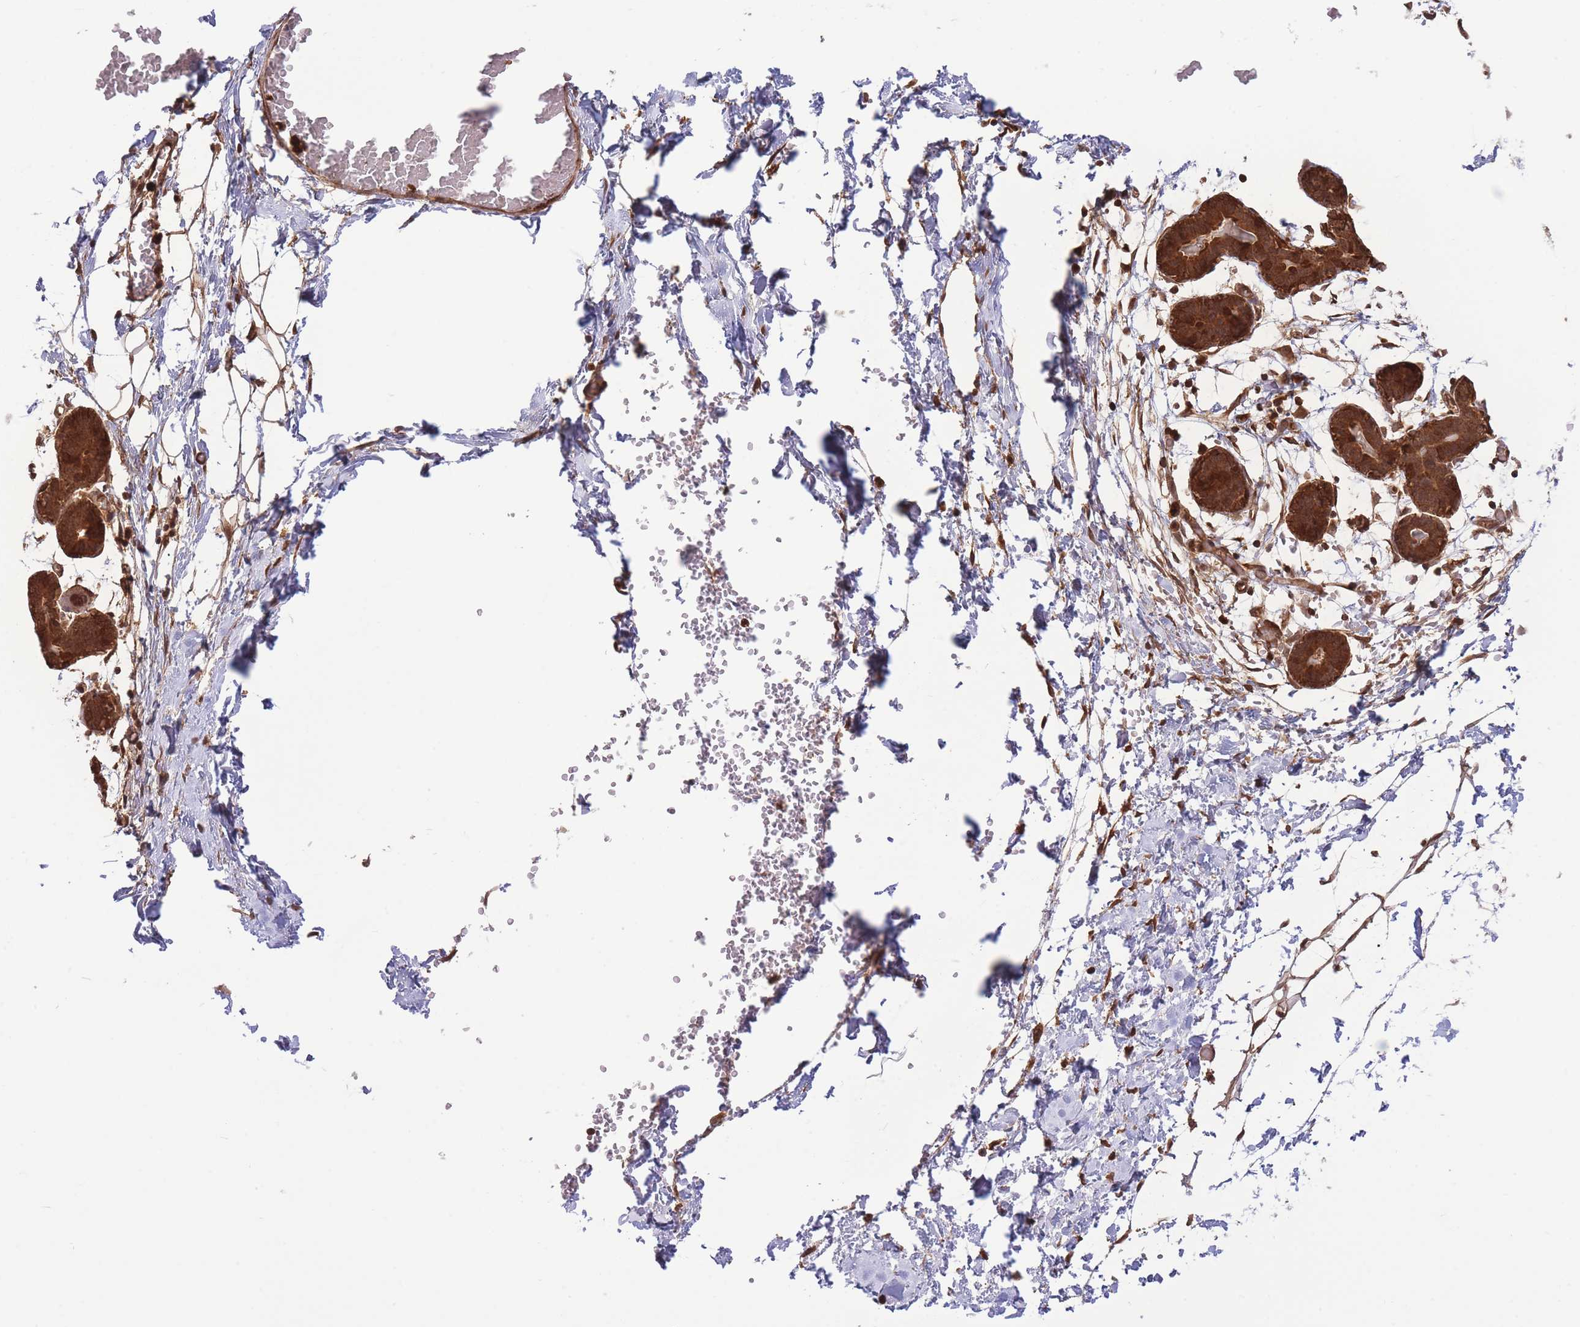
{"staining": {"intensity": "moderate", "quantity": ">75%", "location": "cytoplasmic/membranous"}, "tissue": "breast", "cell_type": "Adipocytes", "image_type": "normal", "snomed": [{"axis": "morphology", "description": "Normal tissue, NOS"}, {"axis": "topography", "description": "Breast"}], "caption": "Immunohistochemistry (IHC) of normal human breast reveals medium levels of moderate cytoplasmic/membranous expression in approximately >75% of adipocytes. Immunohistochemistry (IHC) stains the protein of interest in brown and the nuclei are stained blue.", "gene": "ZNF304", "patient": {"sex": "female", "age": 27}}